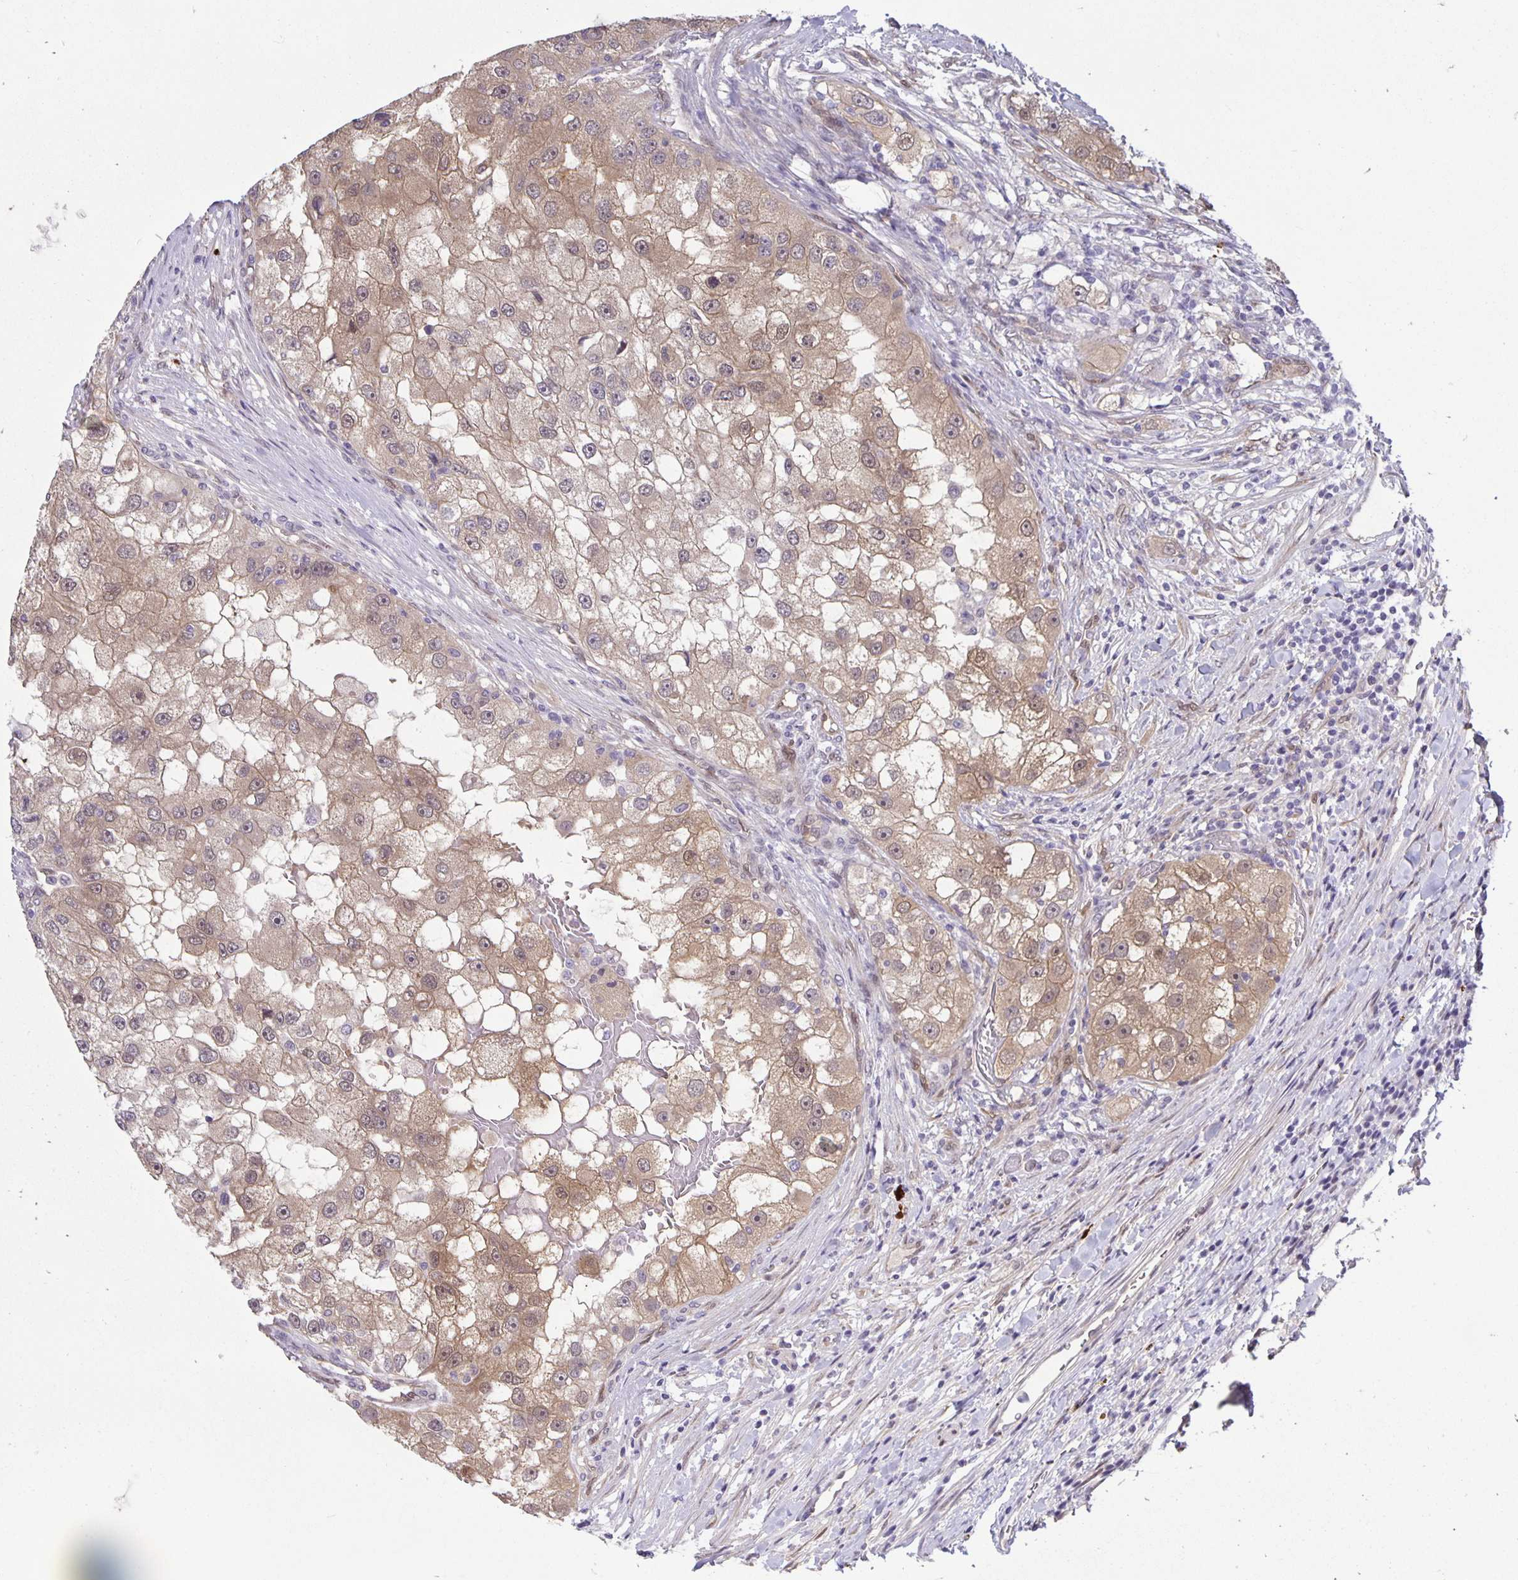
{"staining": {"intensity": "weak", "quantity": "25%-75%", "location": "cytoplasmic/membranous"}, "tissue": "renal cancer", "cell_type": "Tumor cells", "image_type": "cancer", "snomed": [{"axis": "morphology", "description": "Adenocarcinoma, NOS"}, {"axis": "topography", "description": "Kidney"}], "caption": "A brown stain labels weak cytoplasmic/membranous staining of a protein in renal cancer tumor cells.", "gene": "TAX1BP3", "patient": {"sex": "male", "age": 63}}